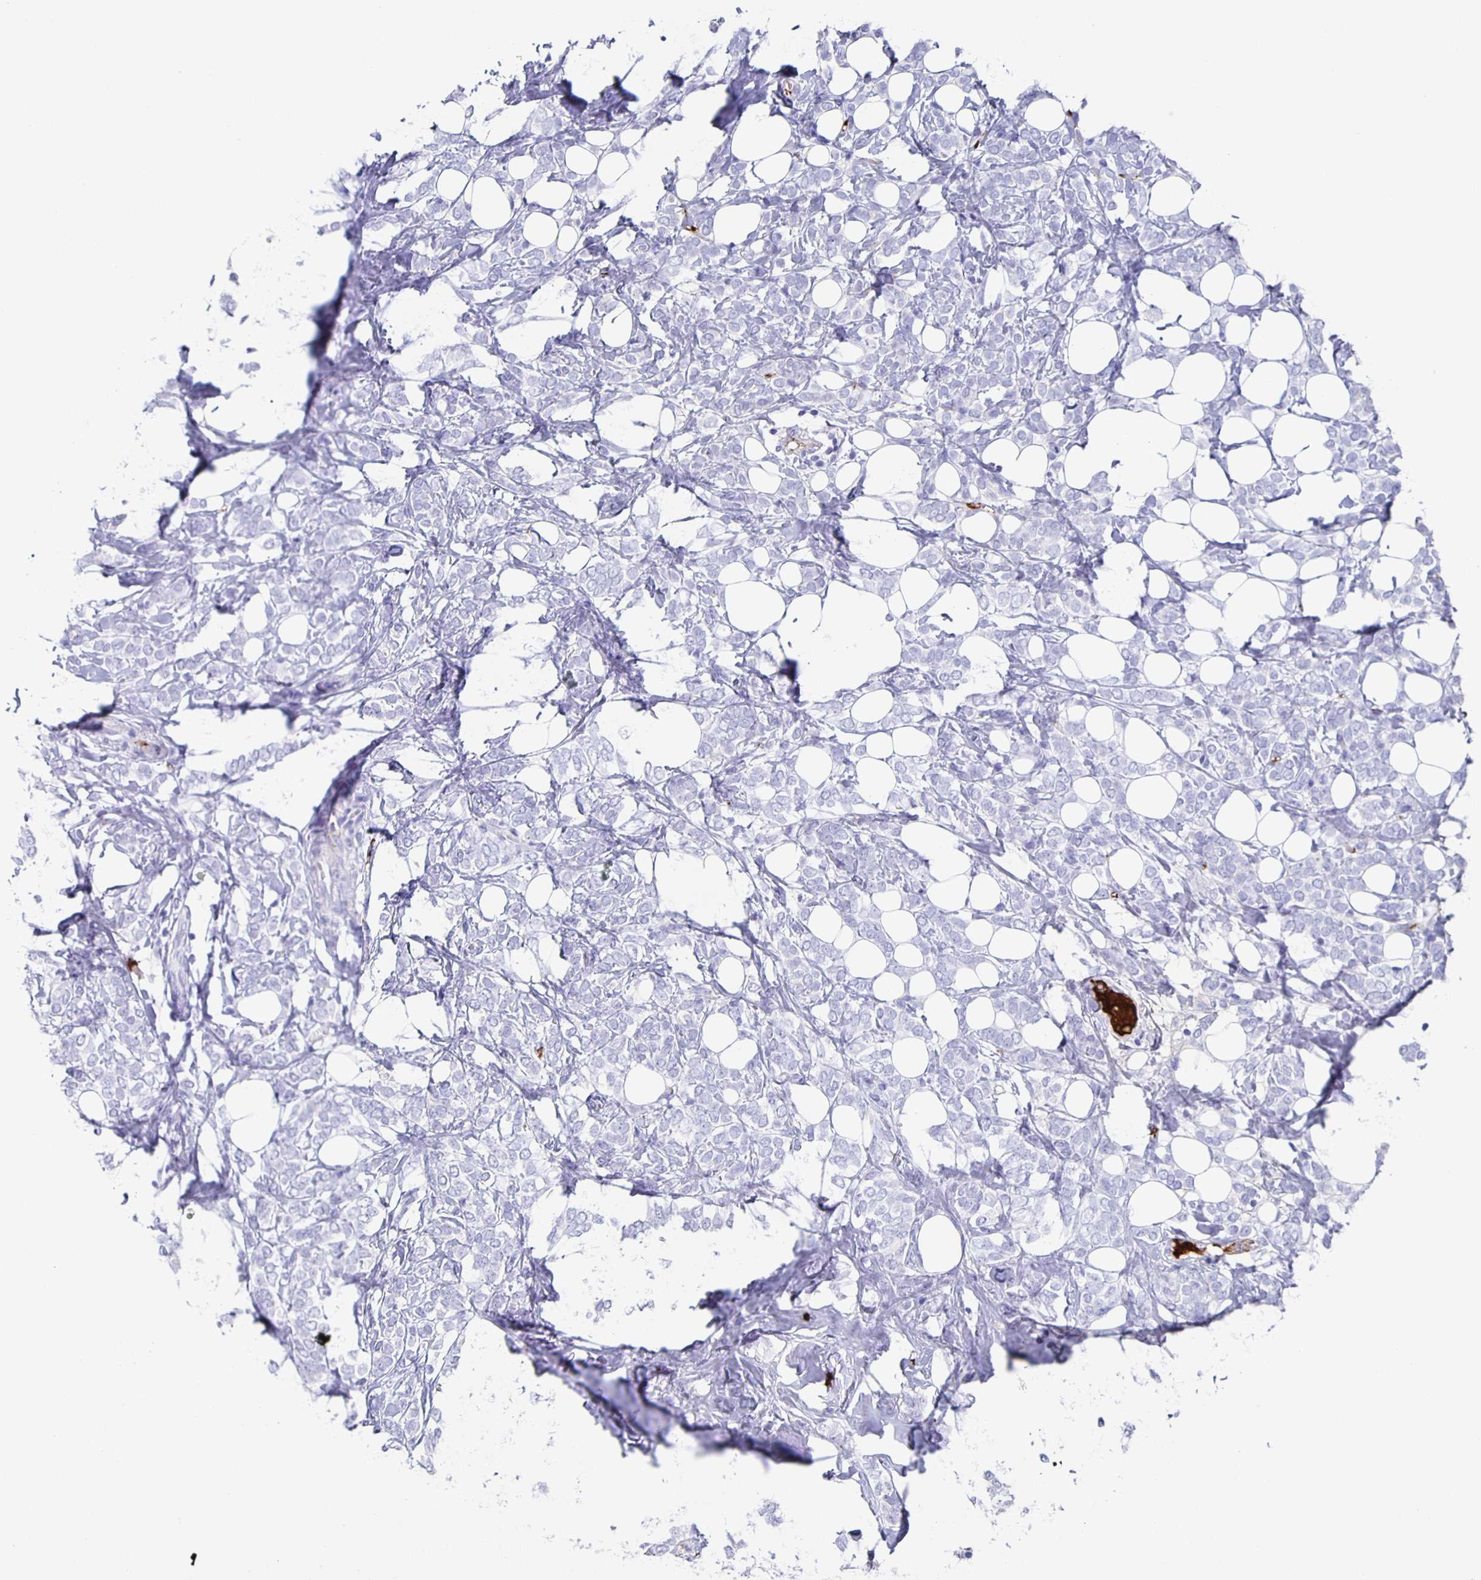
{"staining": {"intensity": "negative", "quantity": "none", "location": "none"}, "tissue": "breast cancer", "cell_type": "Tumor cells", "image_type": "cancer", "snomed": [{"axis": "morphology", "description": "Lobular carcinoma"}, {"axis": "topography", "description": "Breast"}], "caption": "DAB immunohistochemical staining of human breast cancer displays no significant positivity in tumor cells. (Stains: DAB IHC with hematoxylin counter stain, Microscopy: brightfield microscopy at high magnification).", "gene": "FGA", "patient": {"sex": "female", "age": 49}}